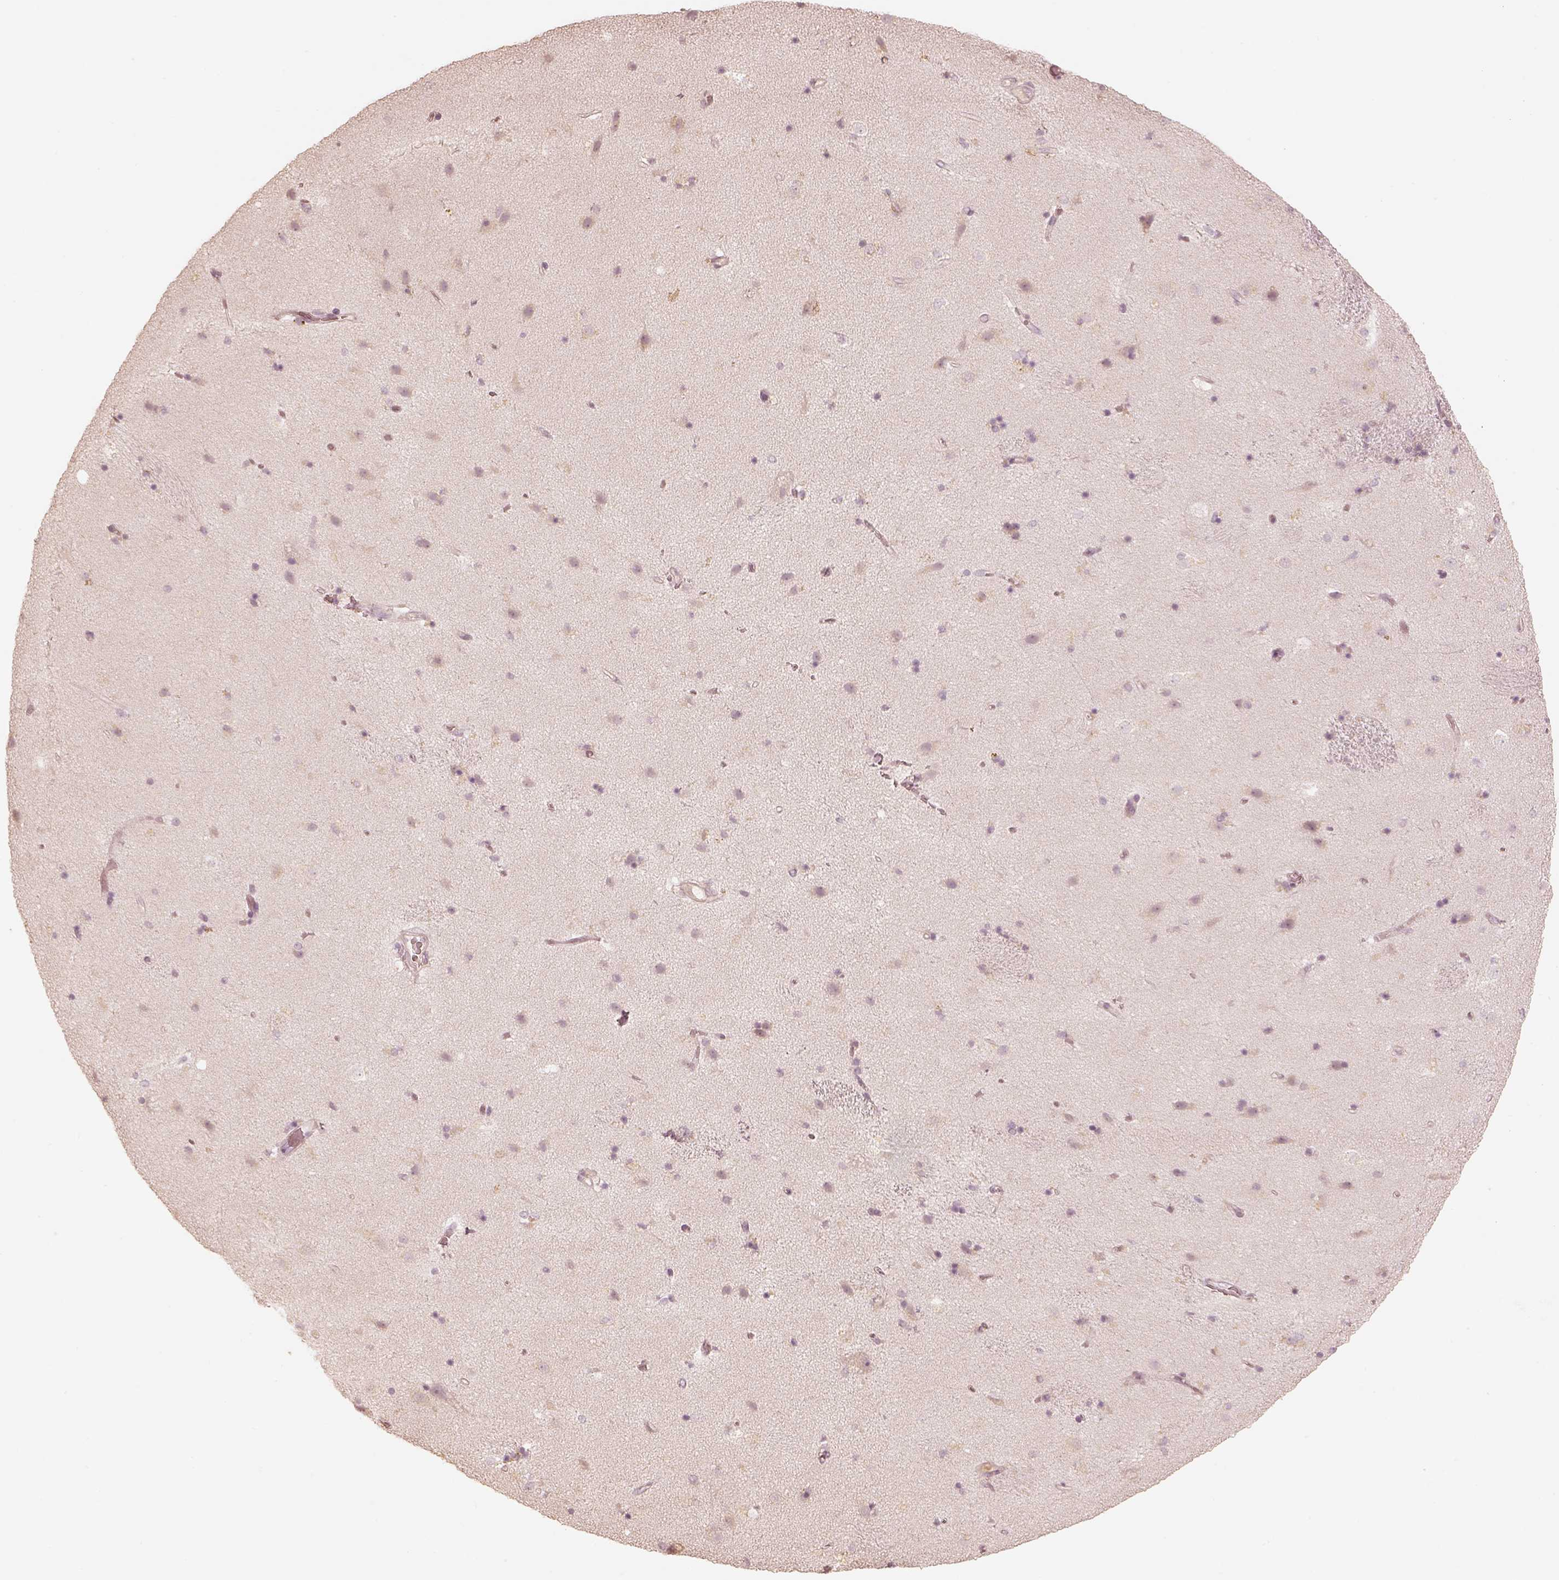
{"staining": {"intensity": "negative", "quantity": "none", "location": "none"}, "tissue": "caudate", "cell_type": "Glial cells", "image_type": "normal", "snomed": [{"axis": "morphology", "description": "Normal tissue, NOS"}, {"axis": "topography", "description": "Lateral ventricle wall"}], "caption": "Immunohistochemistry (IHC) photomicrograph of normal human caudate stained for a protein (brown), which exhibits no positivity in glial cells.", "gene": "GORASP2", "patient": {"sex": "female", "age": 71}}